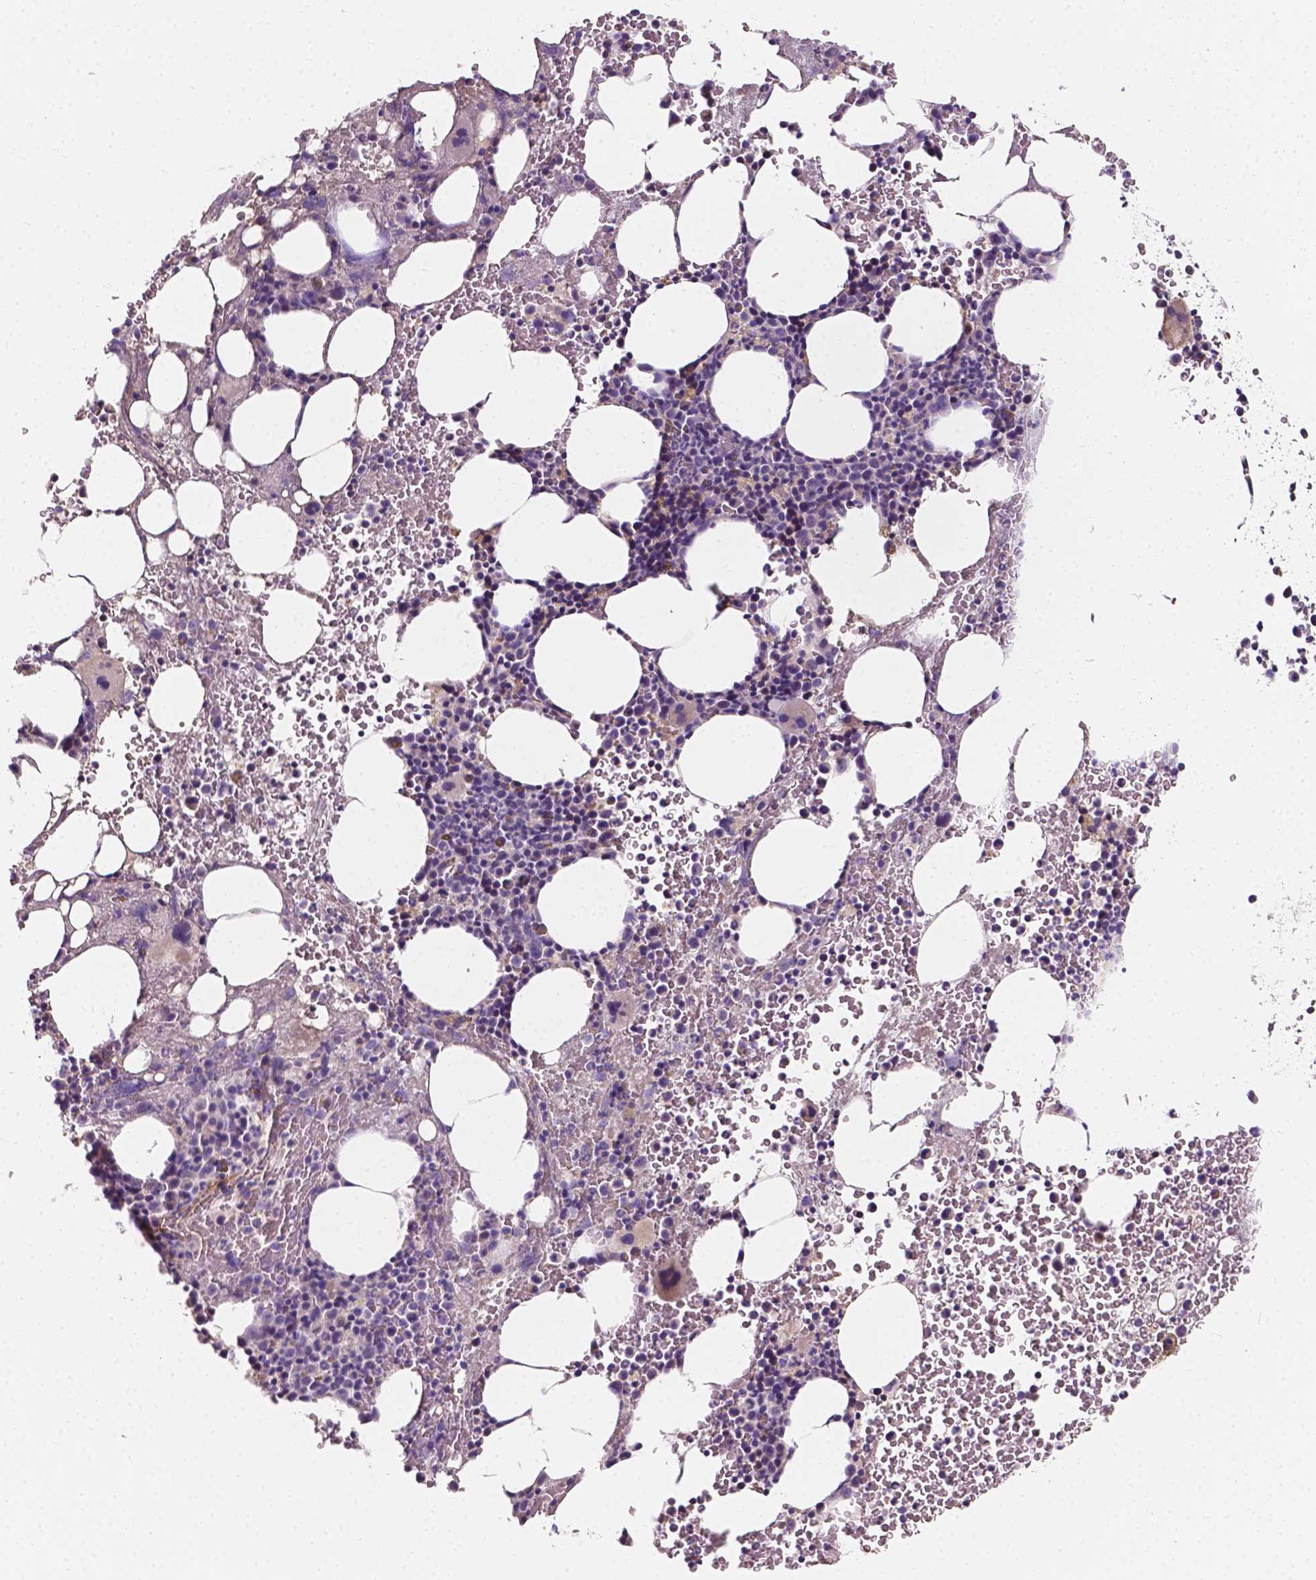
{"staining": {"intensity": "moderate", "quantity": "<25%", "location": "cytoplasmic/membranous"}, "tissue": "bone marrow", "cell_type": "Hematopoietic cells", "image_type": "normal", "snomed": [{"axis": "morphology", "description": "Normal tissue, NOS"}, {"axis": "topography", "description": "Bone marrow"}], "caption": "IHC photomicrograph of benign bone marrow: human bone marrow stained using immunohistochemistry demonstrates low levels of moderate protein expression localized specifically in the cytoplasmic/membranous of hematopoietic cells, appearing as a cytoplasmic/membranous brown color.", "gene": "SLC22A4", "patient": {"sex": "female", "age": 56}}